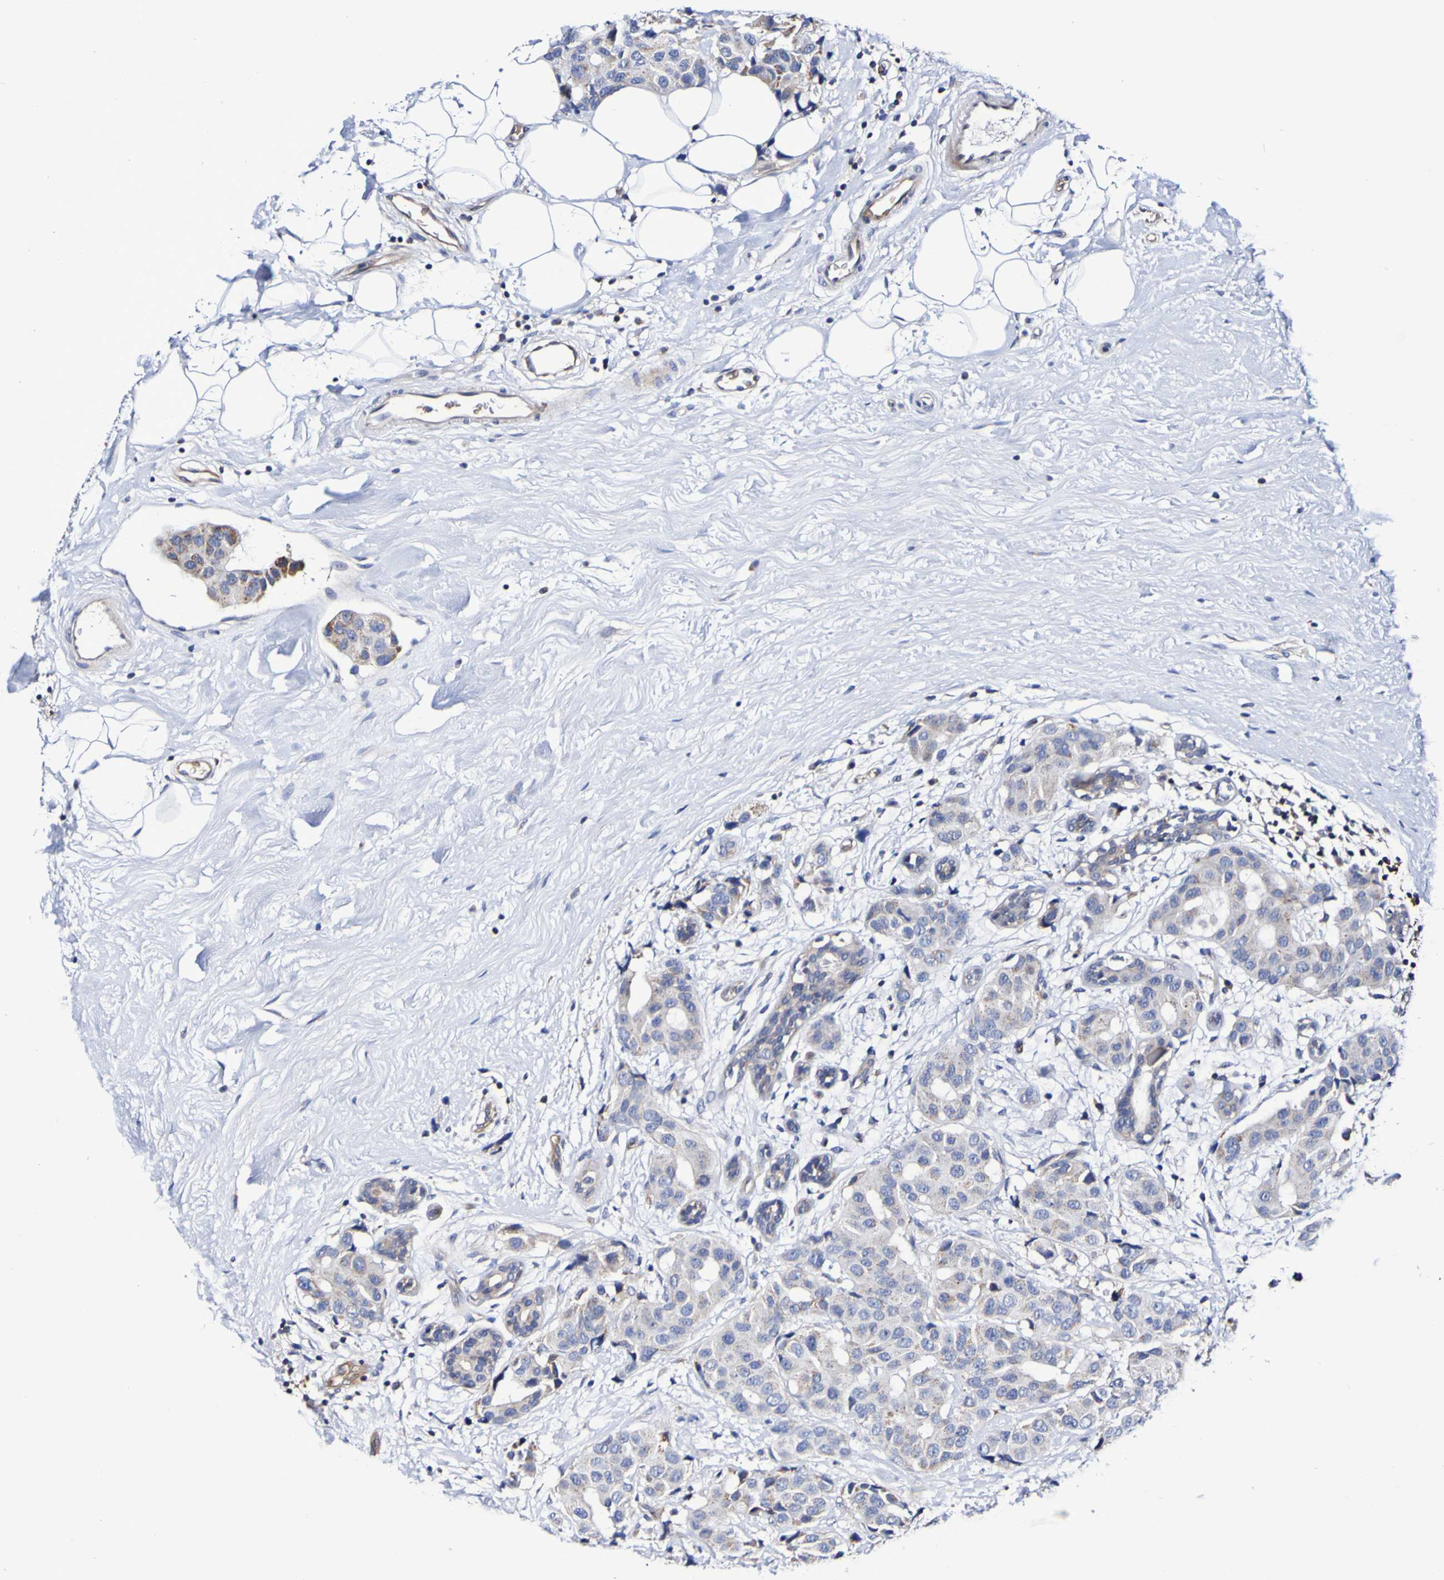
{"staining": {"intensity": "negative", "quantity": "none", "location": "none"}, "tissue": "breast cancer", "cell_type": "Tumor cells", "image_type": "cancer", "snomed": [{"axis": "morphology", "description": "Normal tissue, NOS"}, {"axis": "morphology", "description": "Duct carcinoma"}, {"axis": "topography", "description": "Breast"}], "caption": "Immunohistochemistry (IHC) histopathology image of neoplastic tissue: breast intraductal carcinoma stained with DAB (3,3'-diaminobenzidine) displays no significant protein expression in tumor cells.", "gene": "WNT4", "patient": {"sex": "female", "age": 39}}